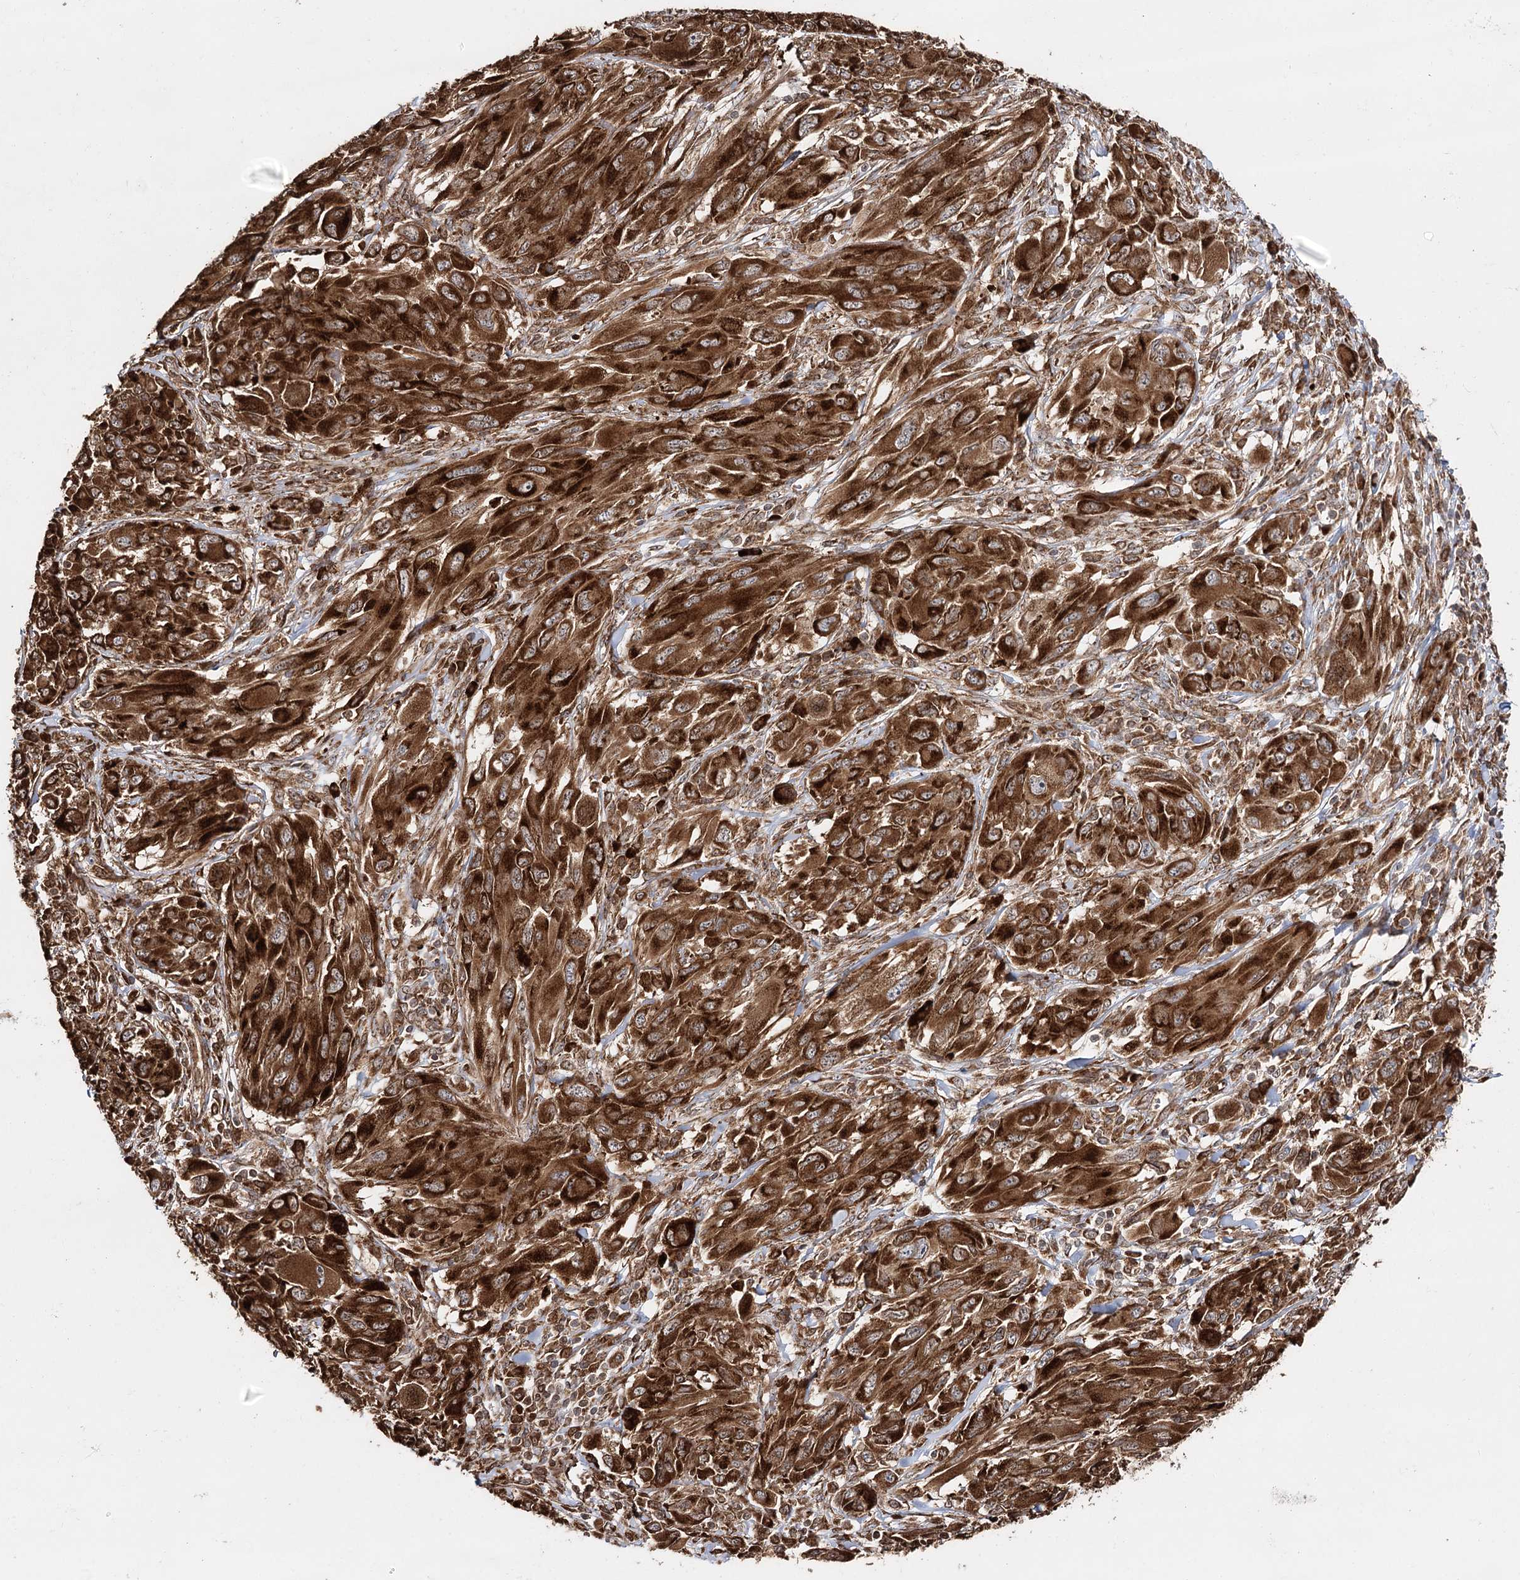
{"staining": {"intensity": "strong", "quantity": ">75%", "location": "cytoplasmic/membranous"}, "tissue": "melanoma", "cell_type": "Tumor cells", "image_type": "cancer", "snomed": [{"axis": "morphology", "description": "Malignant melanoma, NOS"}, {"axis": "topography", "description": "Skin"}], "caption": "Protein expression analysis of human melanoma reveals strong cytoplasmic/membranous staining in approximately >75% of tumor cells. (Brightfield microscopy of DAB IHC at high magnification).", "gene": "DNAJB14", "patient": {"sex": "female", "age": 91}}